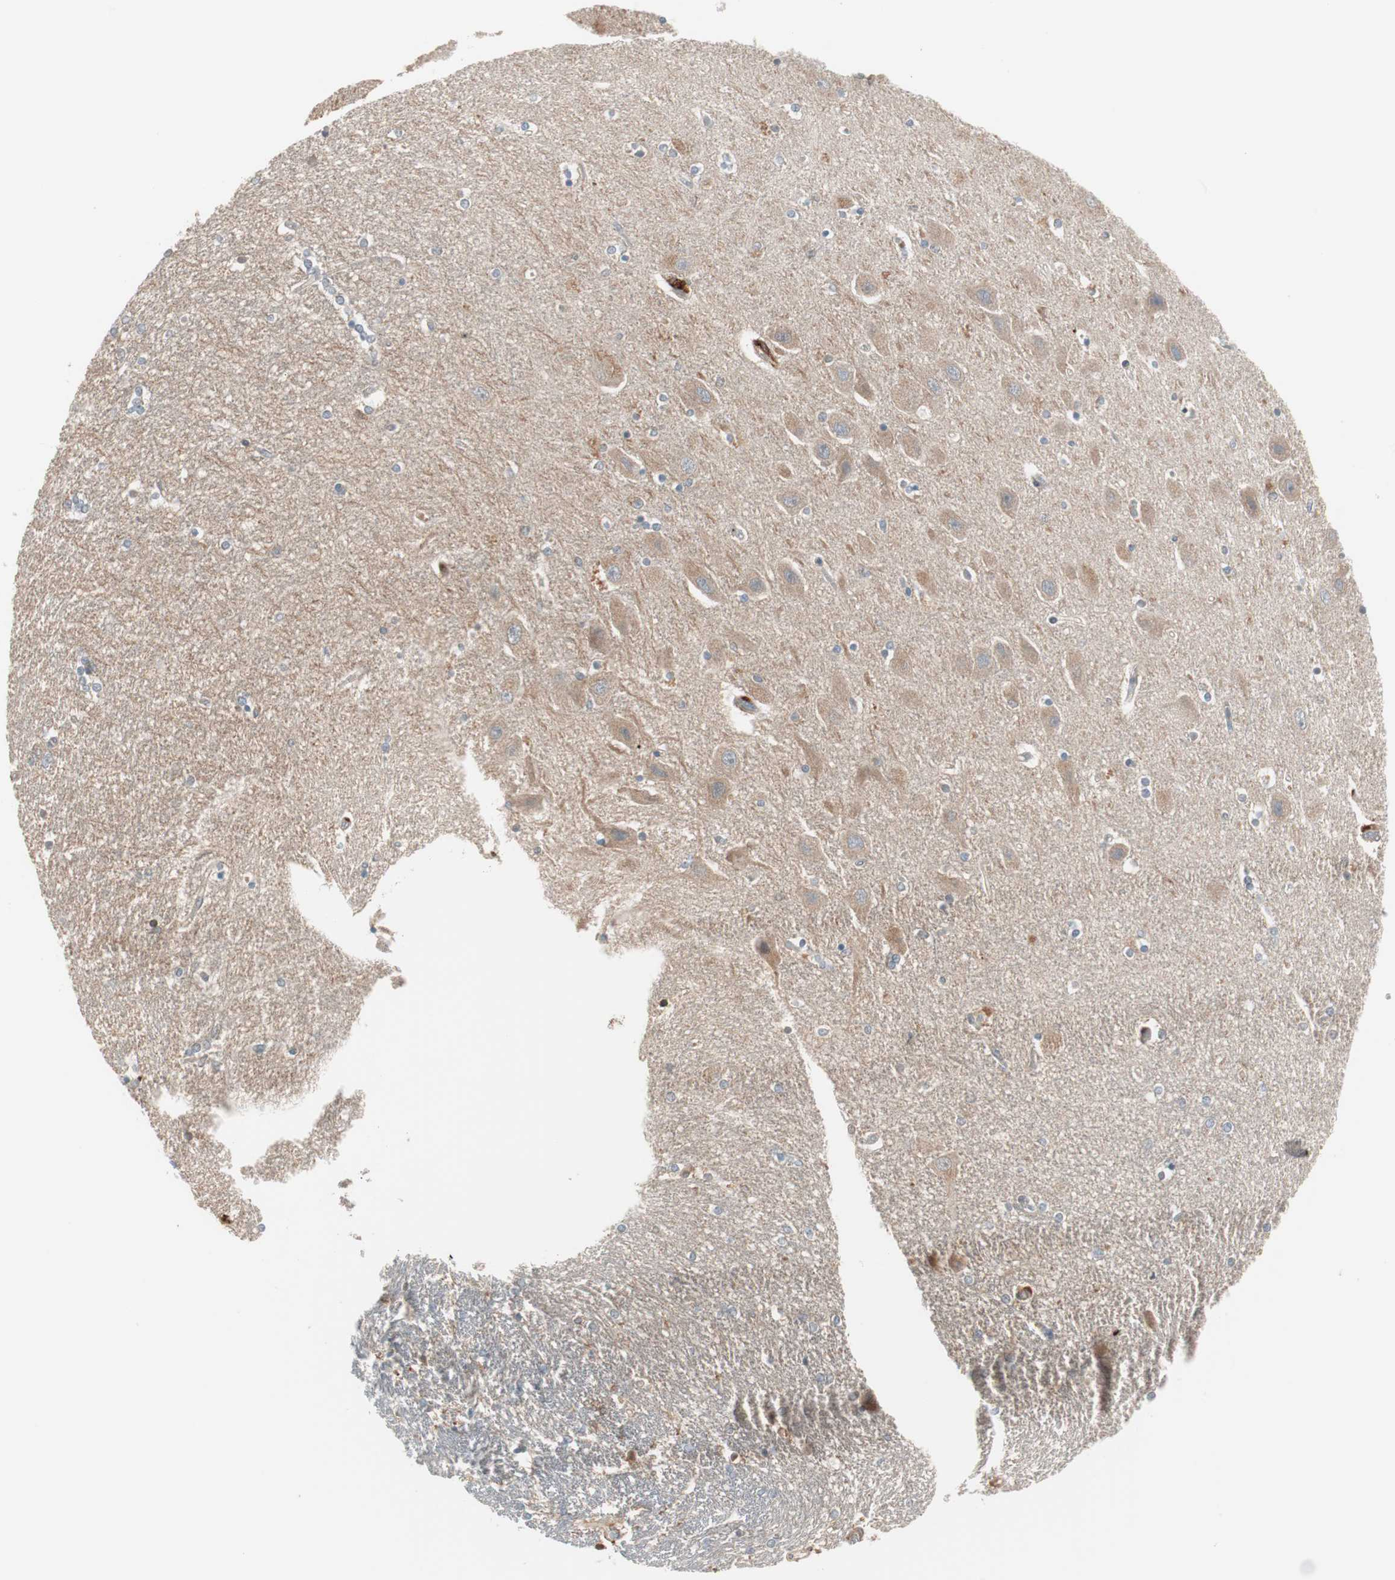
{"staining": {"intensity": "weak", "quantity": "25%-75%", "location": "cytoplasmic/membranous"}, "tissue": "hippocampus", "cell_type": "Glial cells", "image_type": "normal", "snomed": [{"axis": "morphology", "description": "Normal tissue, NOS"}, {"axis": "topography", "description": "Hippocampus"}], "caption": "A micrograph showing weak cytoplasmic/membranous staining in about 25%-75% of glial cells in benign hippocampus, as visualized by brown immunohistochemical staining.", "gene": "STAB1", "patient": {"sex": "female", "age": 54}}